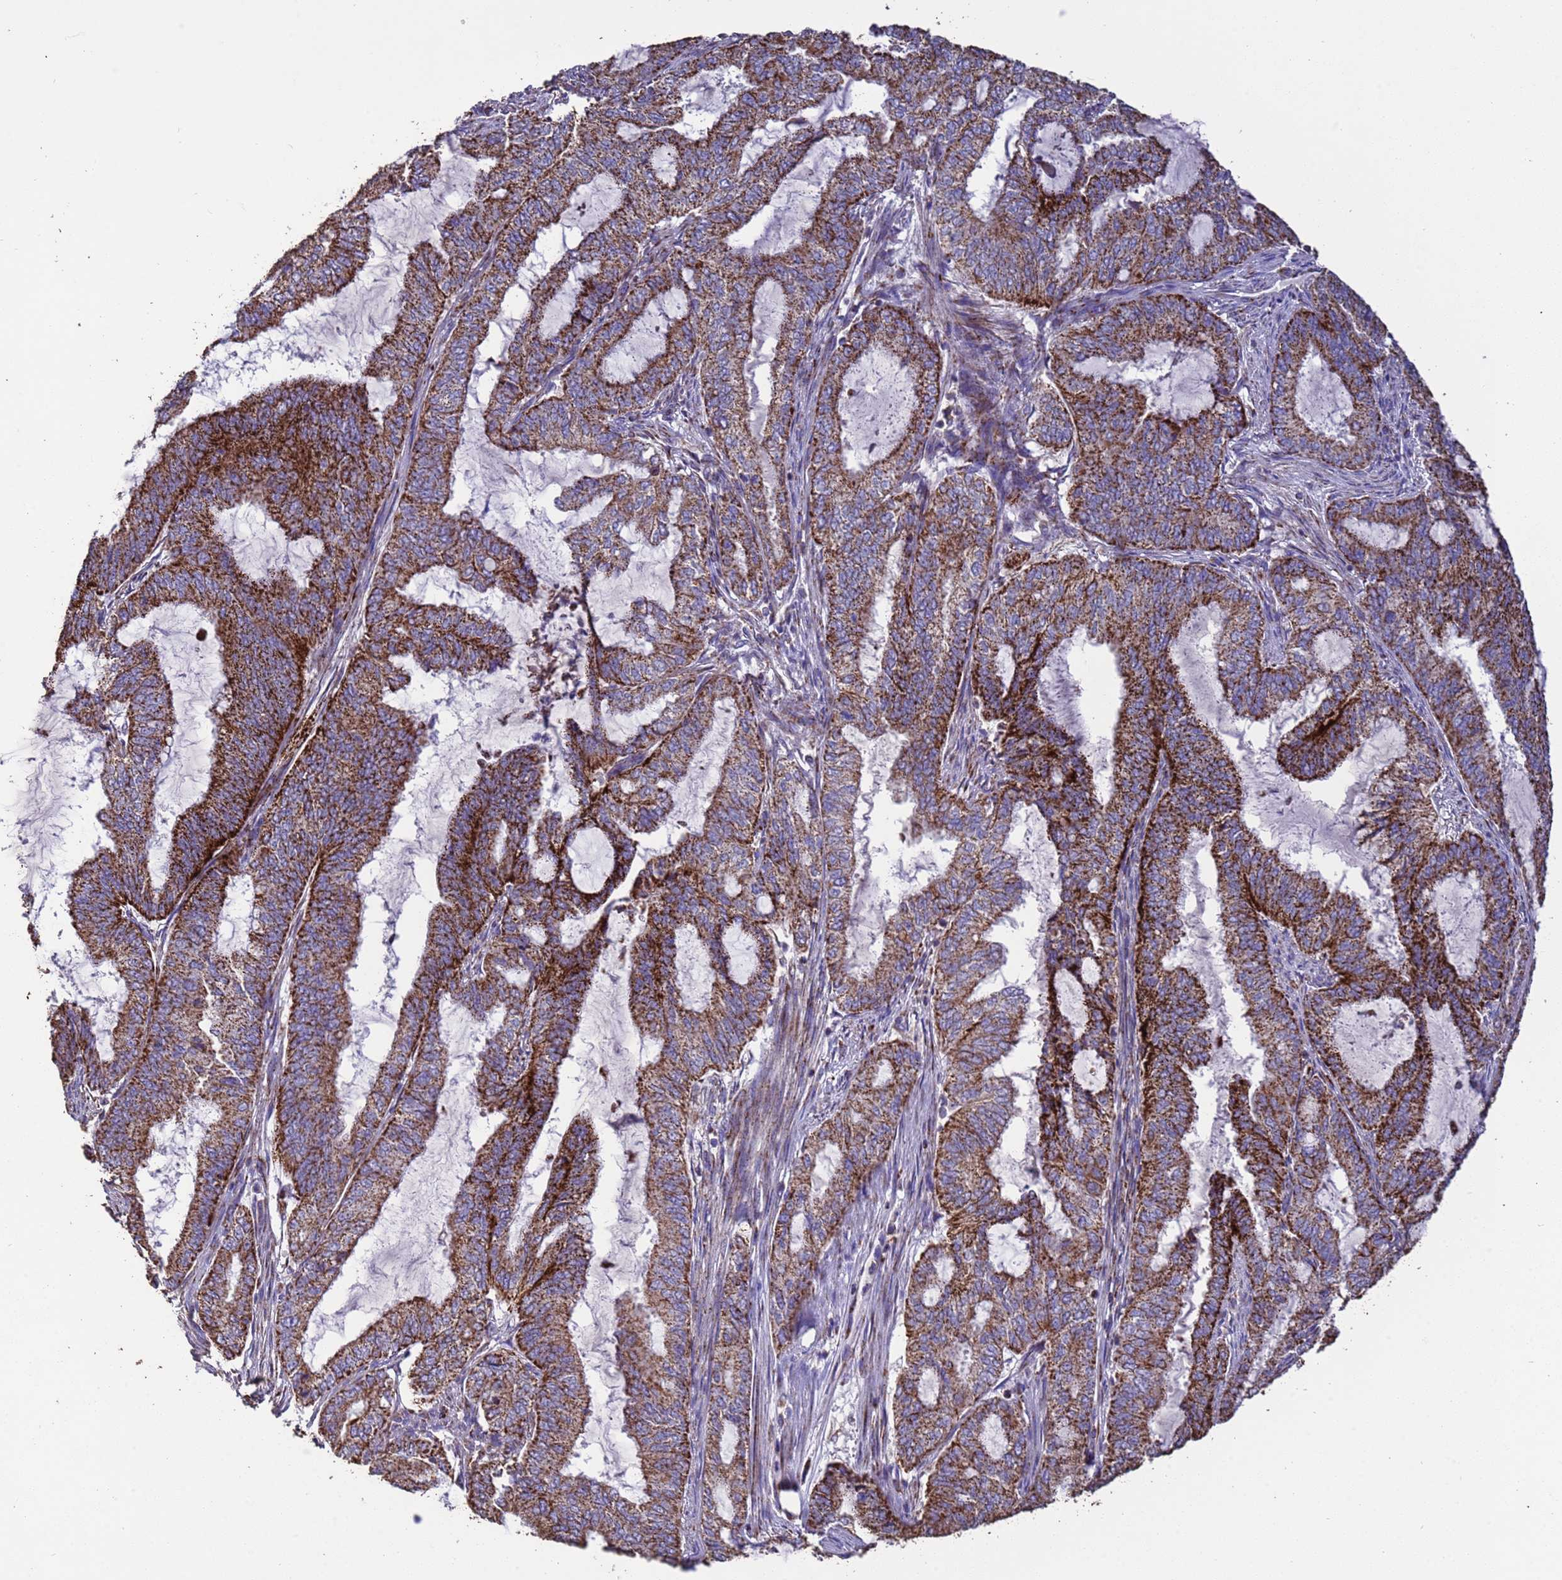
{"staining": {"intensity": "strong", "quantity": ">75%", "location": "cytoplasmic/membranous"}, "tissue": "endometrial cancer", "cell_type": "Tumor cells", "image_type": "cancer", "snomed": [{"axis": "morphology", "description": "Adenocarcinoma, NOS"}, {"axis": "topography", "description": "Endometrium"}], "caption": "Protein staining exhibits strong cytoplasmic/membranous staining in about >75% of tumor cells in adenocarcinoma (endometrial). (Brightfield microscopy of DAB IHC at high magnification).", "gene": "ZNFX1", "patient": {"sex": "female", "age": 51}}